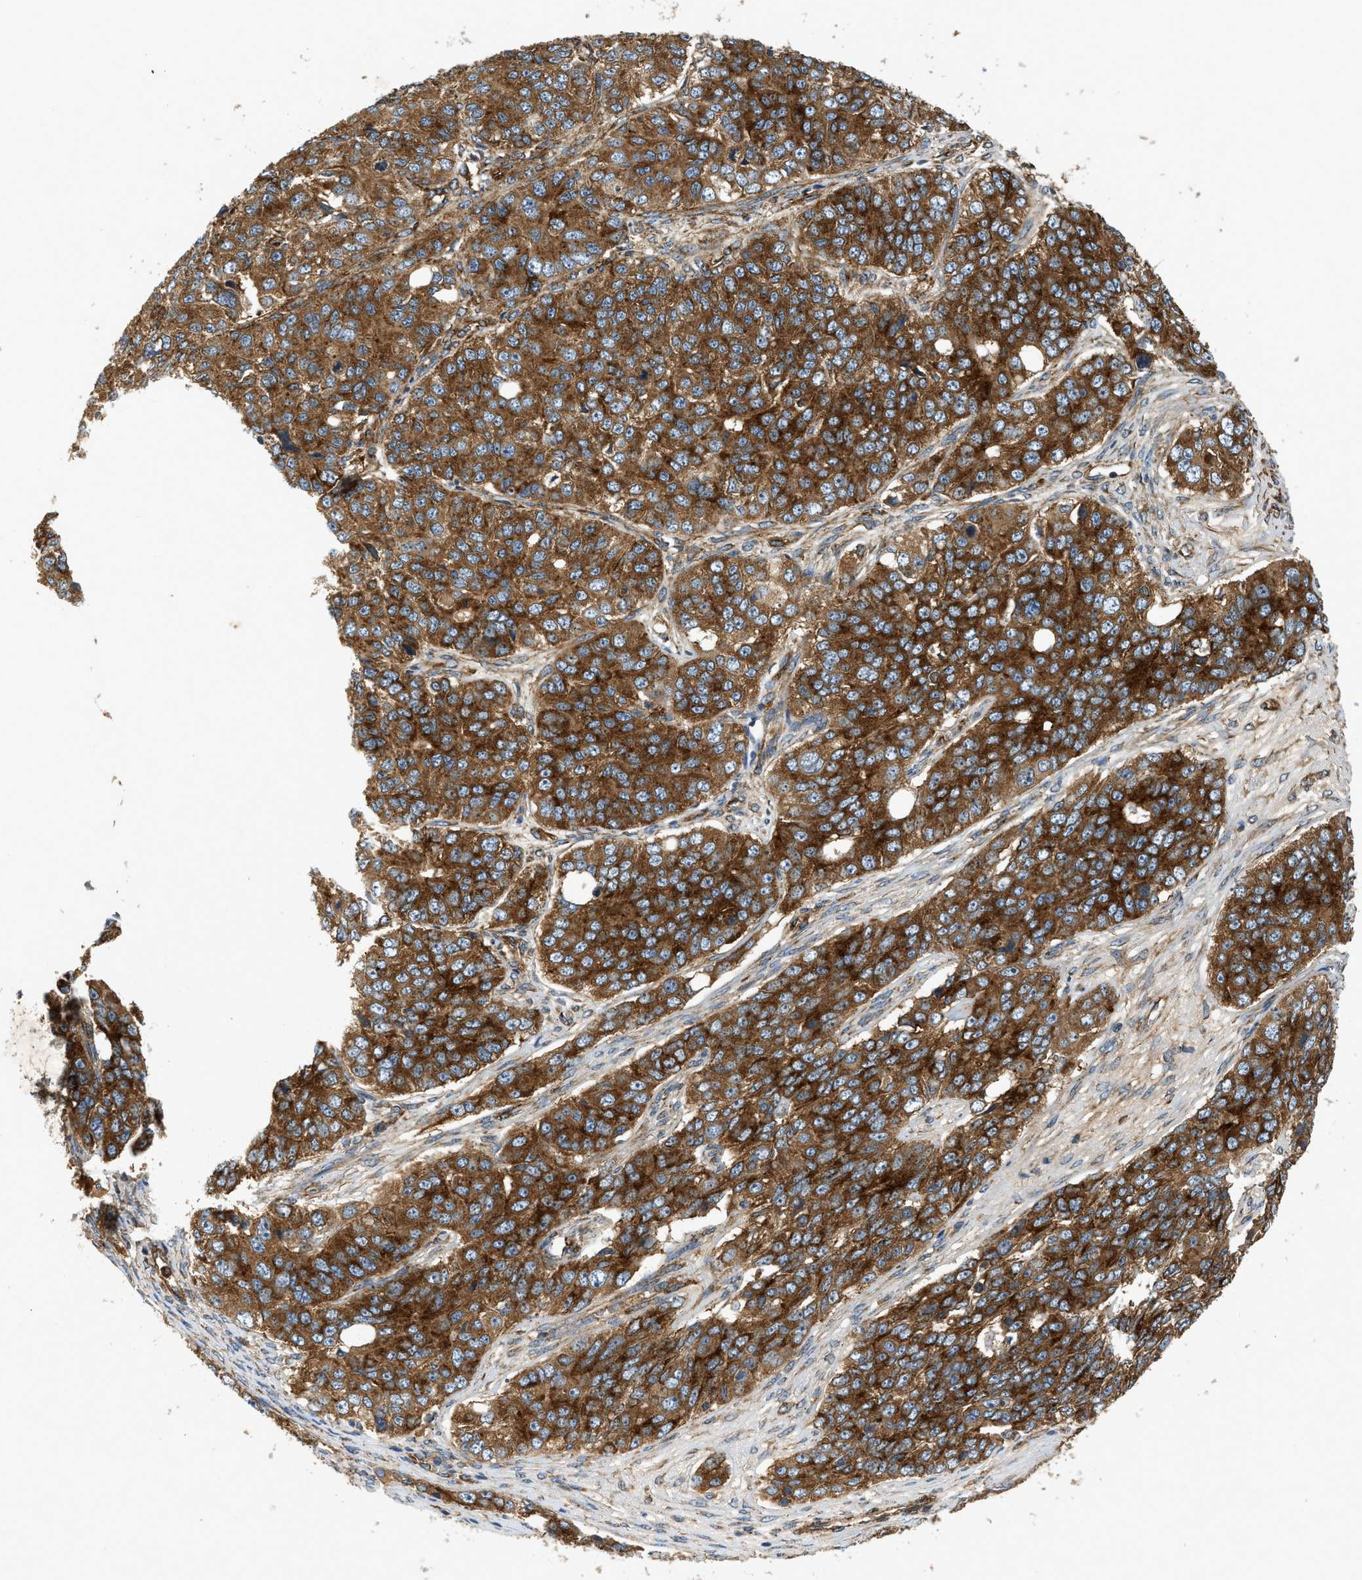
{"staining": {"intensity": "strong", "quantity": ">75%", "location": "cytoplasmic/membranous"}, "tissue": "ovarian cancer", "cell_type": "Tumor cells", "image_type": "cancer", "snomed": [{"axis": "morphology", "description": "Carcinoma, endometroid"}, {"axis": "topography", "description": "Ovary"}], "caption": "Tumor cells reveal high levels of strong cytoplasmic/membranous expression in about >75% of cells in endometroid carcinoma (ovarian).", "gene": "HIP1", "patient": {"sex": "female", "age": 51}}